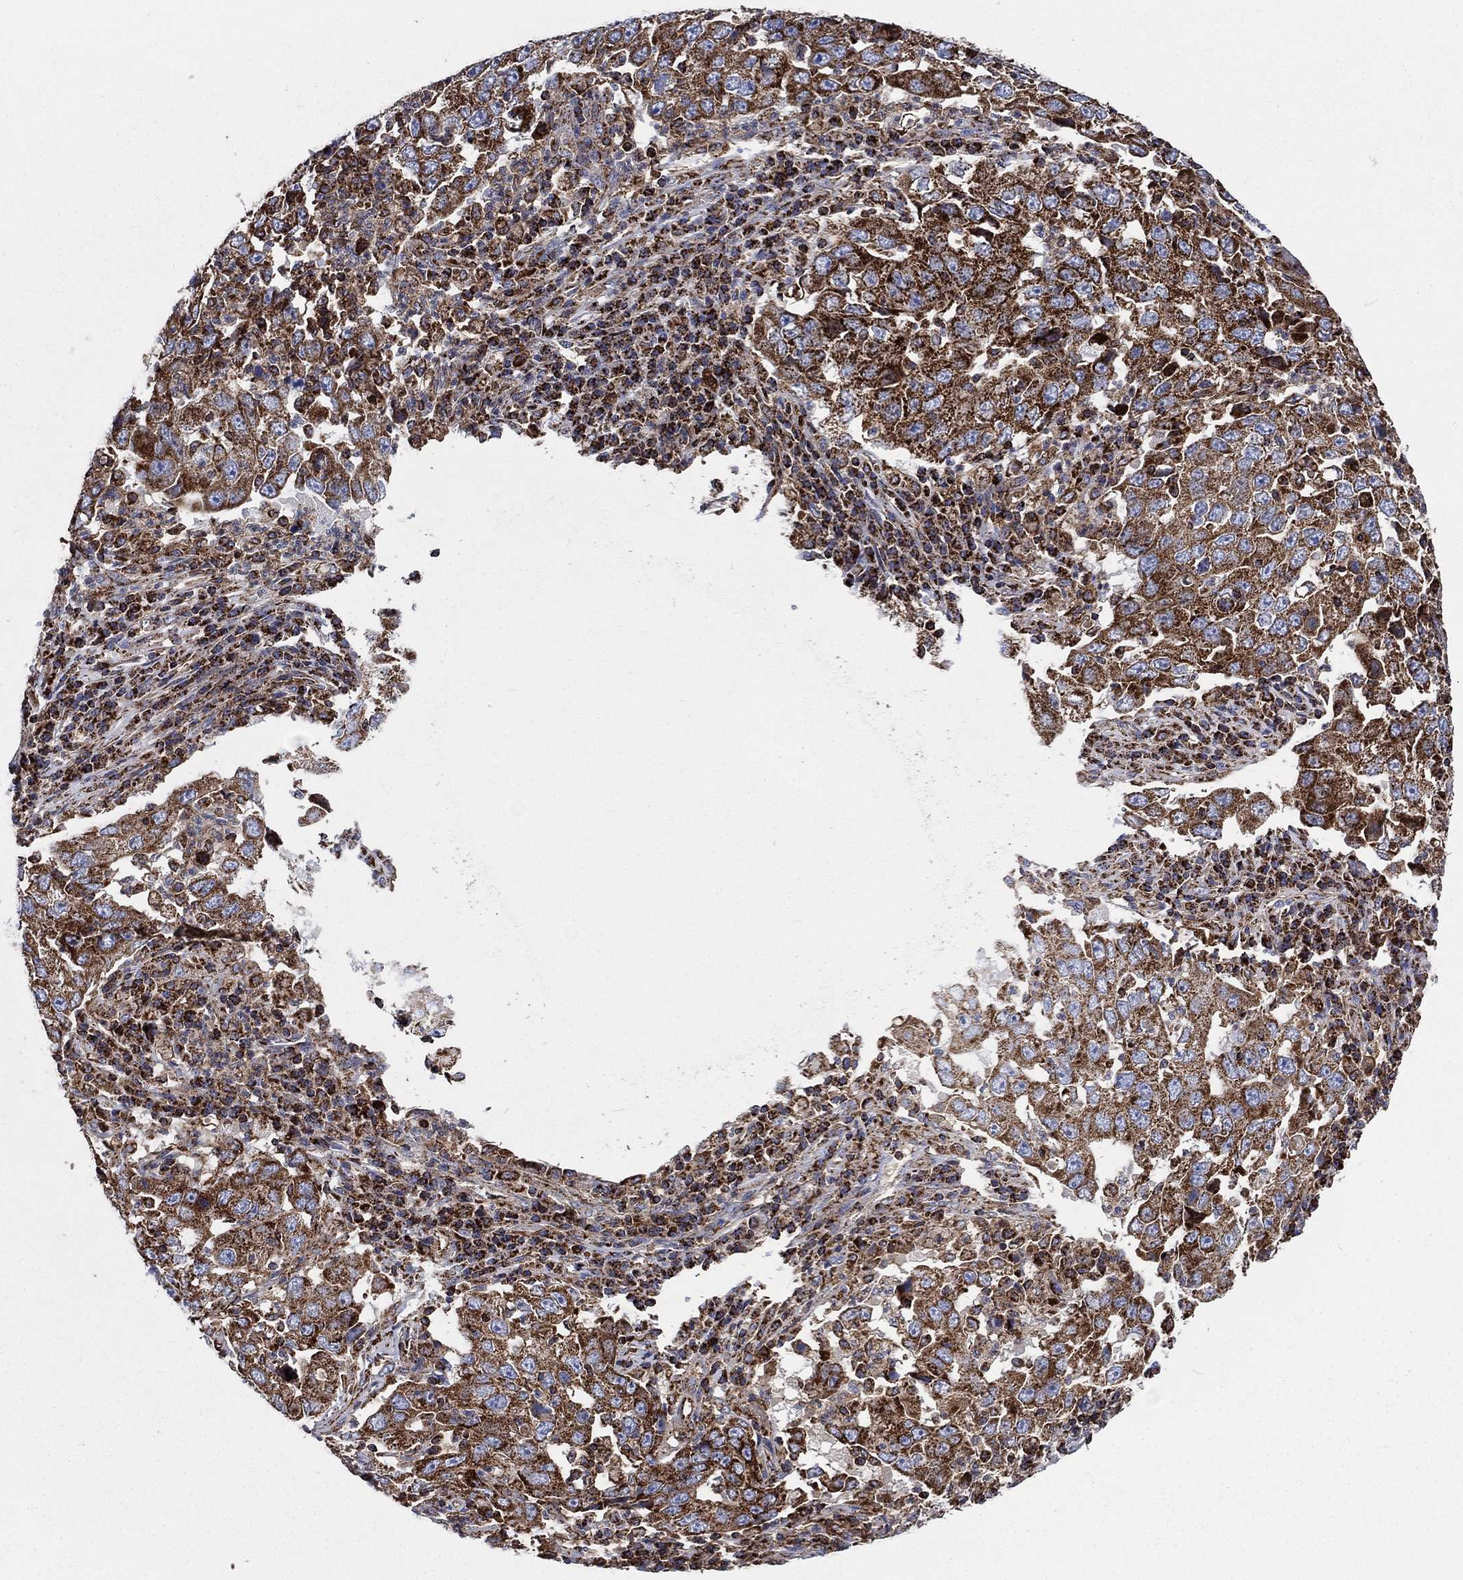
{"staining": {"intensity": "strong", "quantity": ">75%", "location": "cytoplasmic/membranous"}, "tissue": "lung cancer", "cell_type": "Tumor cells", "image_type": "cancer", "snomed": [{"axis": "morphology", "description": "Adenocarcinoma, NOS"}, {"axis": "topography", "description": "Lung"}], "caption": "The micrograph displays a brown stain indicating the presence of a protein in the cytoplasmic/membranous of tumor cells in lung adenocarcinoma.", "gene": "ANKRD37", "patient": {"sex": "male", "age": 73}}